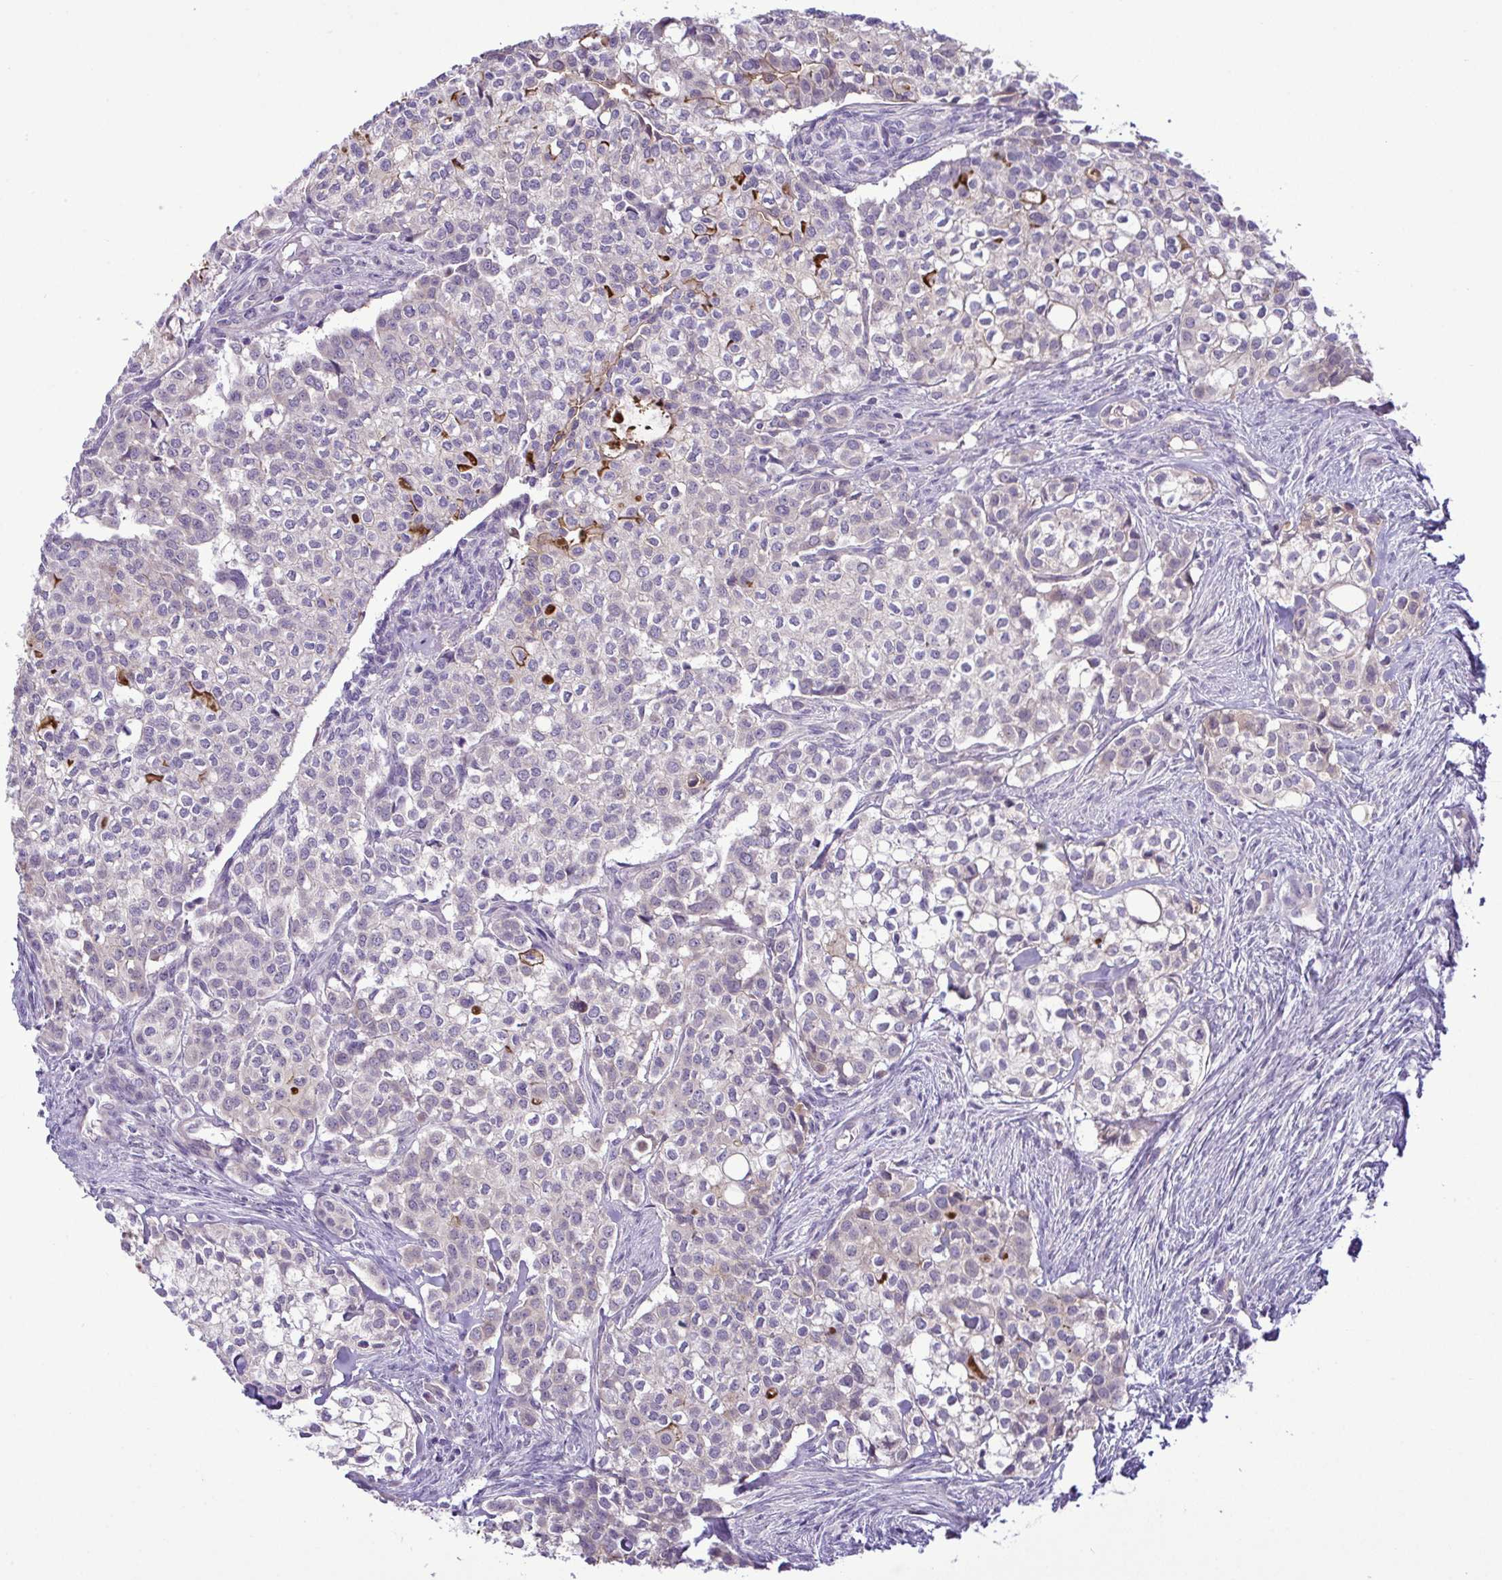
{"staining": {"intensity": "negative", "quantity": "none", "location": "none"}, "tissue": "head and neck cancer", "cell_type": "Tumor cells", "image_type": "cancer", "snomed": [{"axis": "morphology", "description": "Adenocarcinoma, NOS"}, {"axis": "topography", "description": "Head-Neck"}], "caption": "DAB immunohistochemical staining of head and neck cancer shows no significant expression in tumor cells.", "gene": "SYNPO2L", "patient": {"sex": "male", "age": 81}}